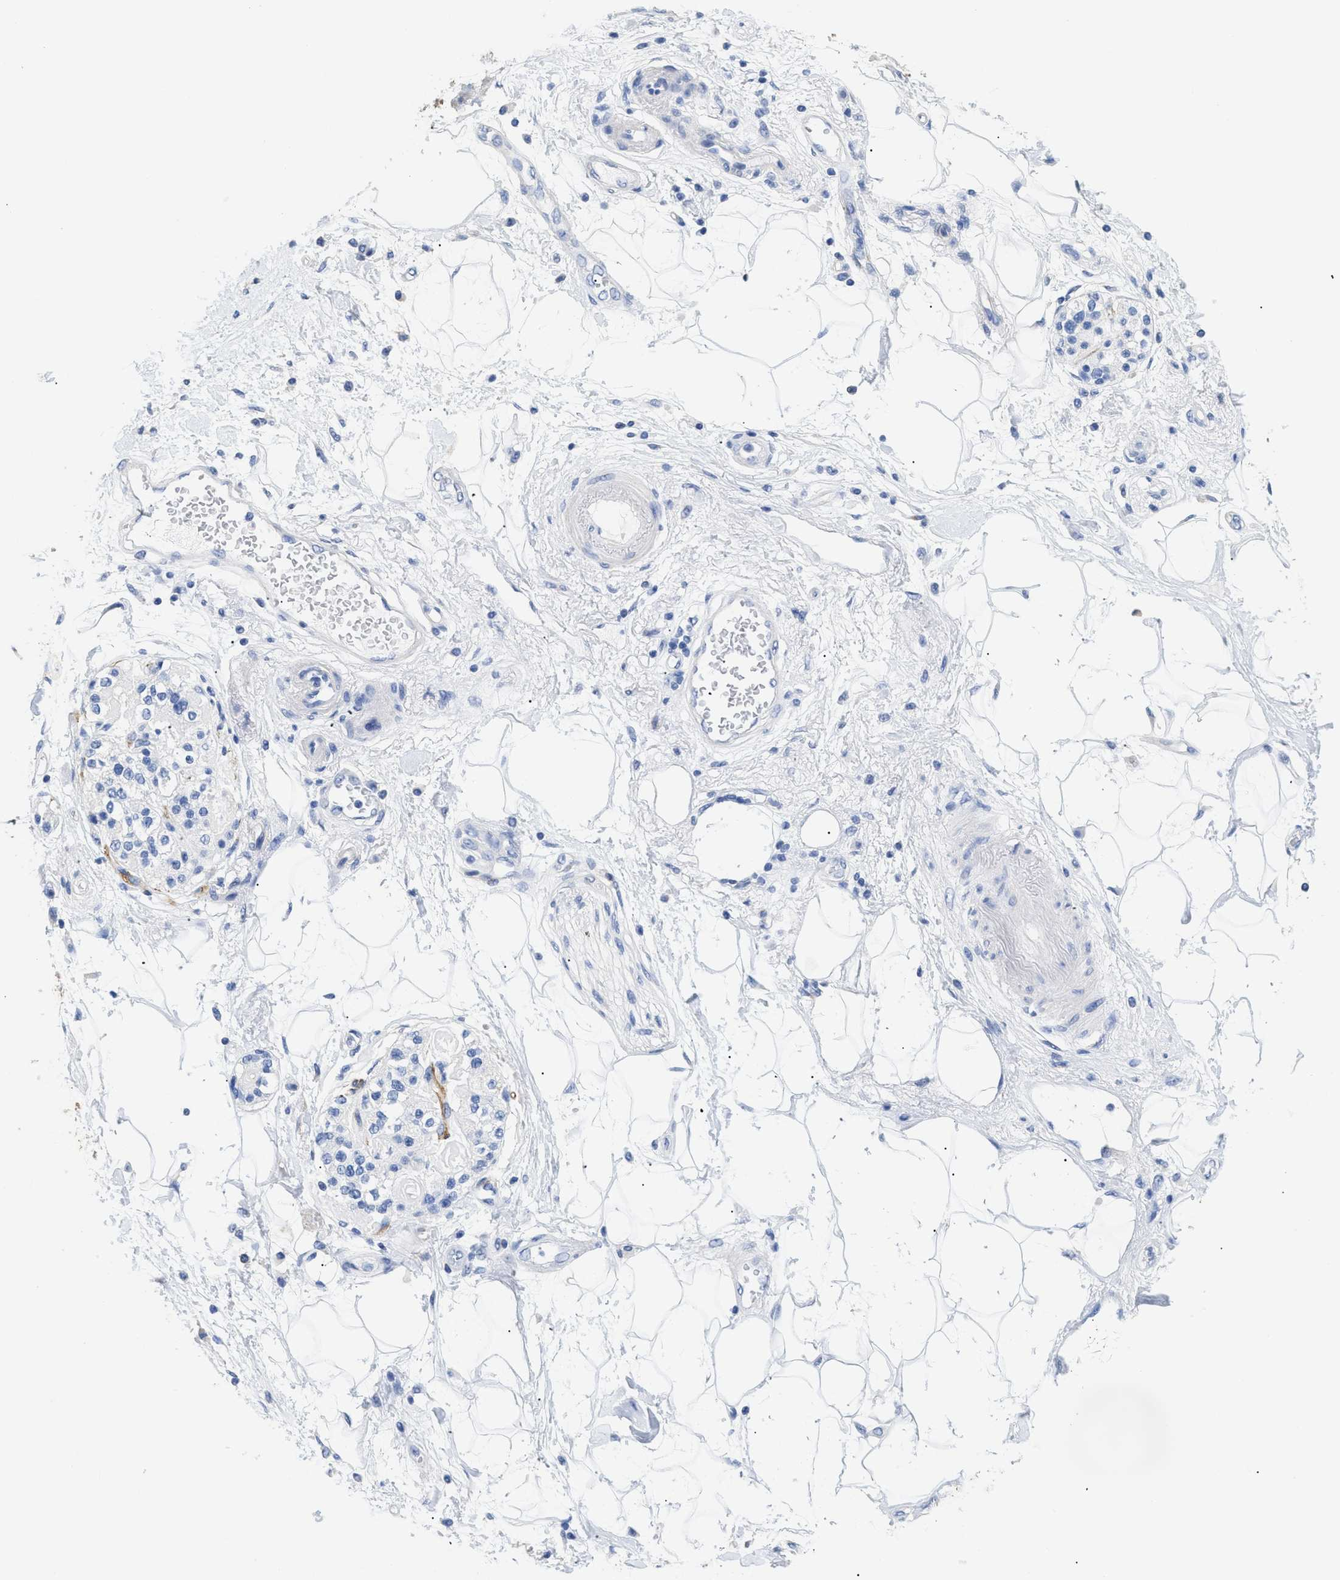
{"staining": {"intensity": "negative", "quantity": "none", "location": "none"}, "tissue": "adipose tissue", "cell_type": "Adipocytes", "image_type": "normal", "snomed": [{"axis": "morphology", "description": "Normal tissue, NOS"}, {"axis": "morphology", "description": "Adenocarcinoma, NOS"}, {"axis": "topography", "description": "Duodenum"}, {"axis": "topography", "description": "Peripheral nerve tissue"}], "caption": "Protein analysis of normal adipose tissue reveals no significant expression in adipocytes.", "gene": "DLC1", "patient": {"sex": "female", "age": 60}}